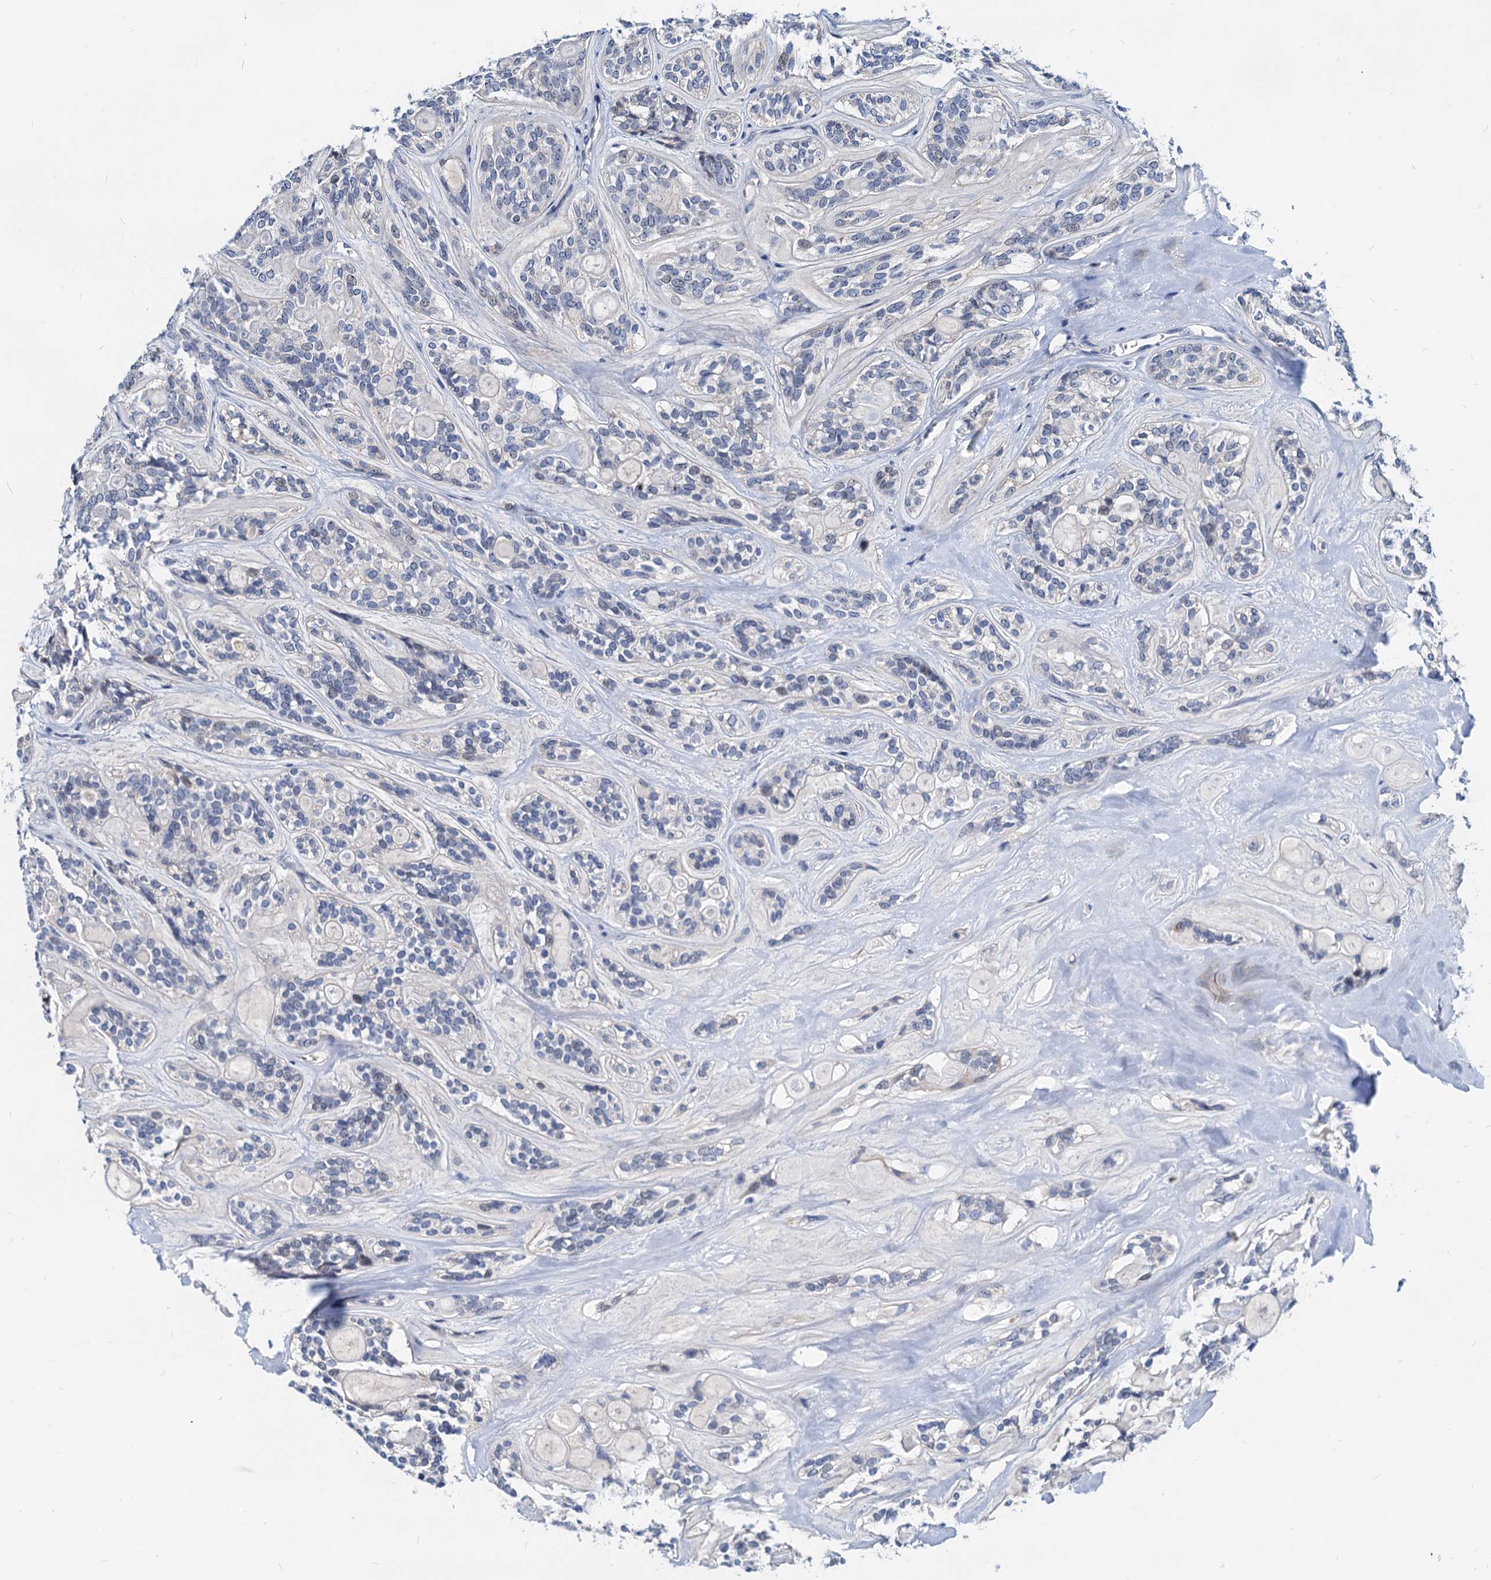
{"staining": {"intensity": "negative", "quantity": "none", "location": "none"}, "tissue": "head and neck cancer", "cell_type": "Tumor cells", "image_type": "cancer", "snomed": [{"axis": "morphology", "description": "Adenocarcinoma, NOS"}, {"axis": "topography", "description": "Head-Neck"}], "caption": "Immunohistochemistry photomicrograph of neoplastic tissue: human head and neck cancer (adenocarcinoma) stained with DAB demonstrates no significant protein positivity in tumor cells.", "gene": "HSF2", "patient": {"sex": "male", "age": 66}}